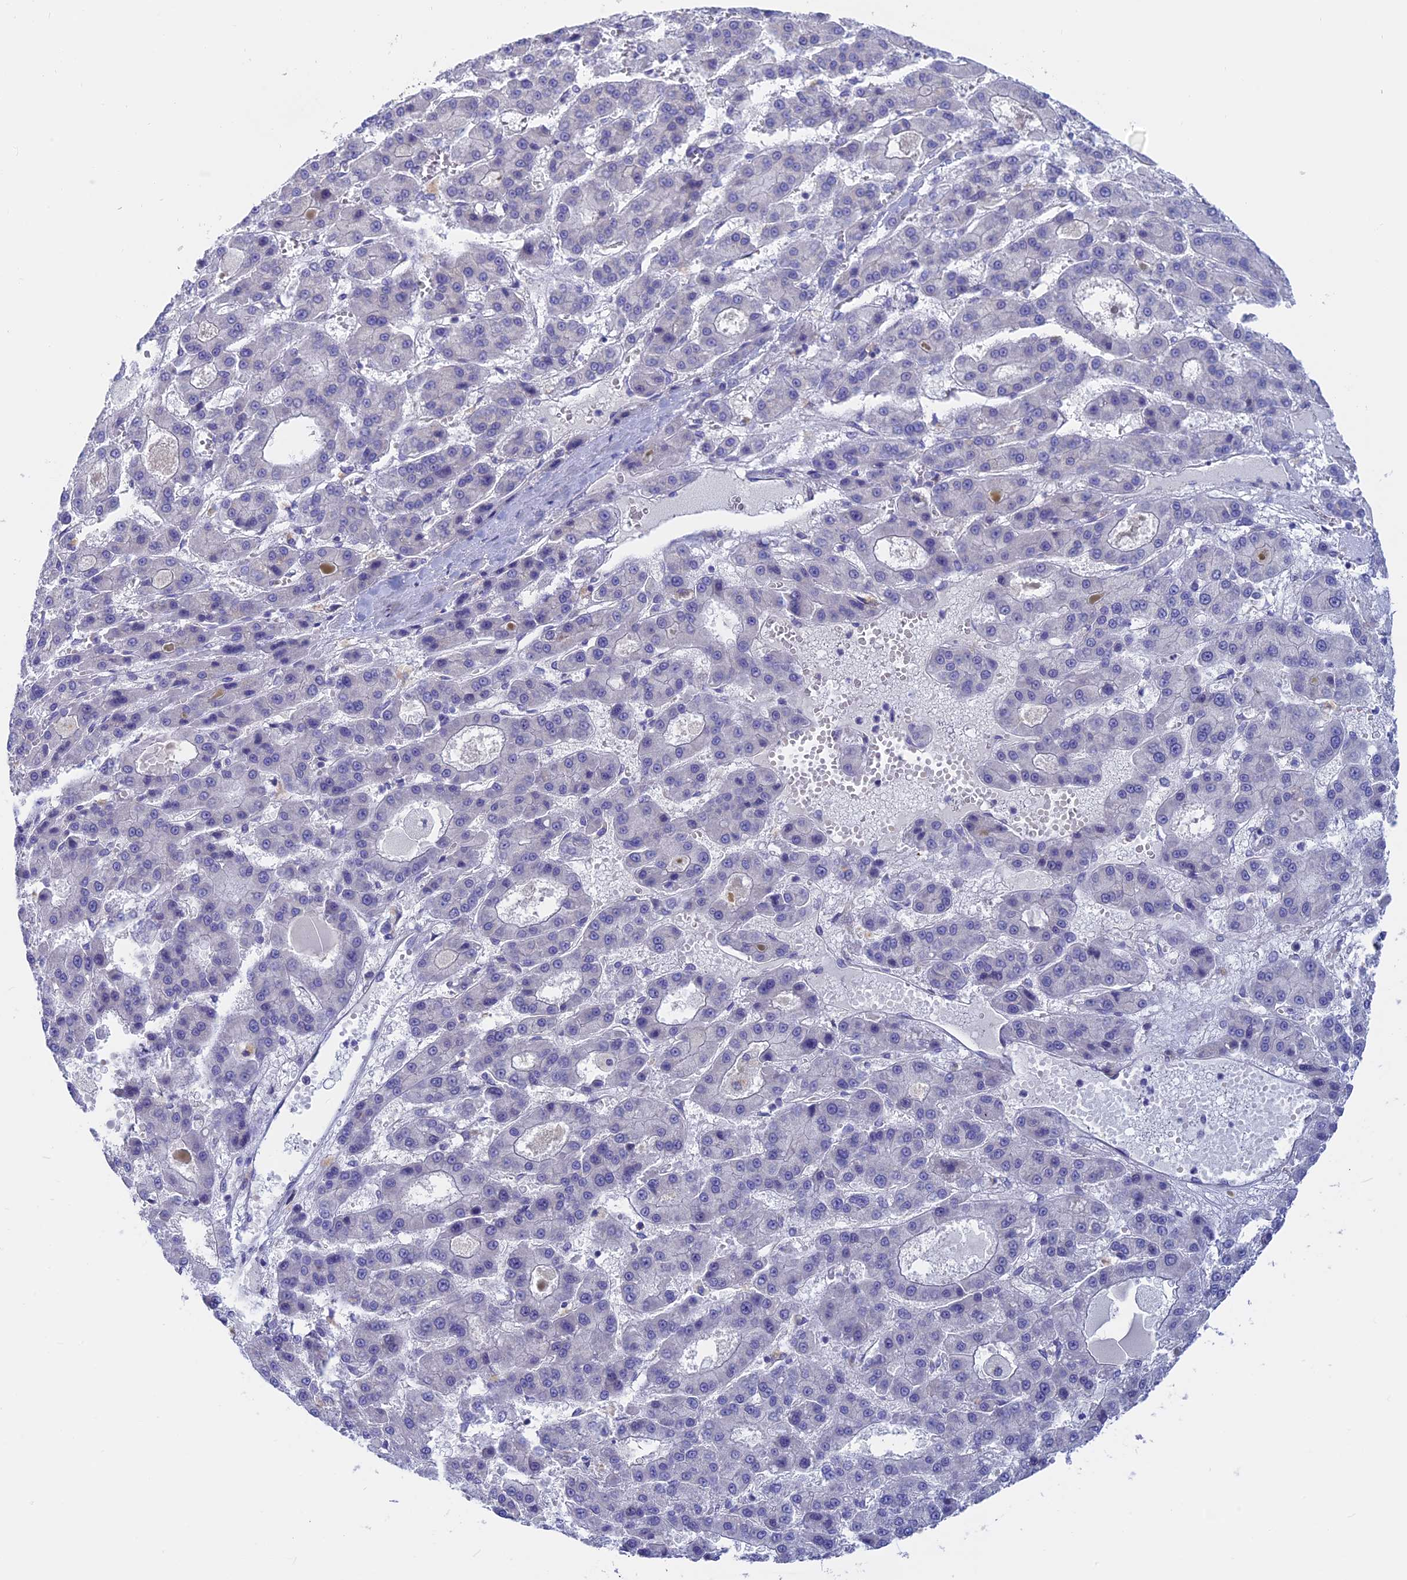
{"staining": {"intensity": "negative", "quantity": "none", "location": "none"}, "tissue": "liver cancer", "cell_type": "Tumor cells", "image_type": "cancer", "snomed": [{"axis": "morphology", "description": "Carcinoma, Hepatocellular, NOS"}, {"axis": "topography", "description": "Liver"}], "caption": "A high-resolution micrograph shows IHC staining of hepatocellular carcinoma (liver), which demonstrates no significant positivity in tumor cells.", "gene": "GLB1L", "patient": {"sex": "male", "age": 70}}